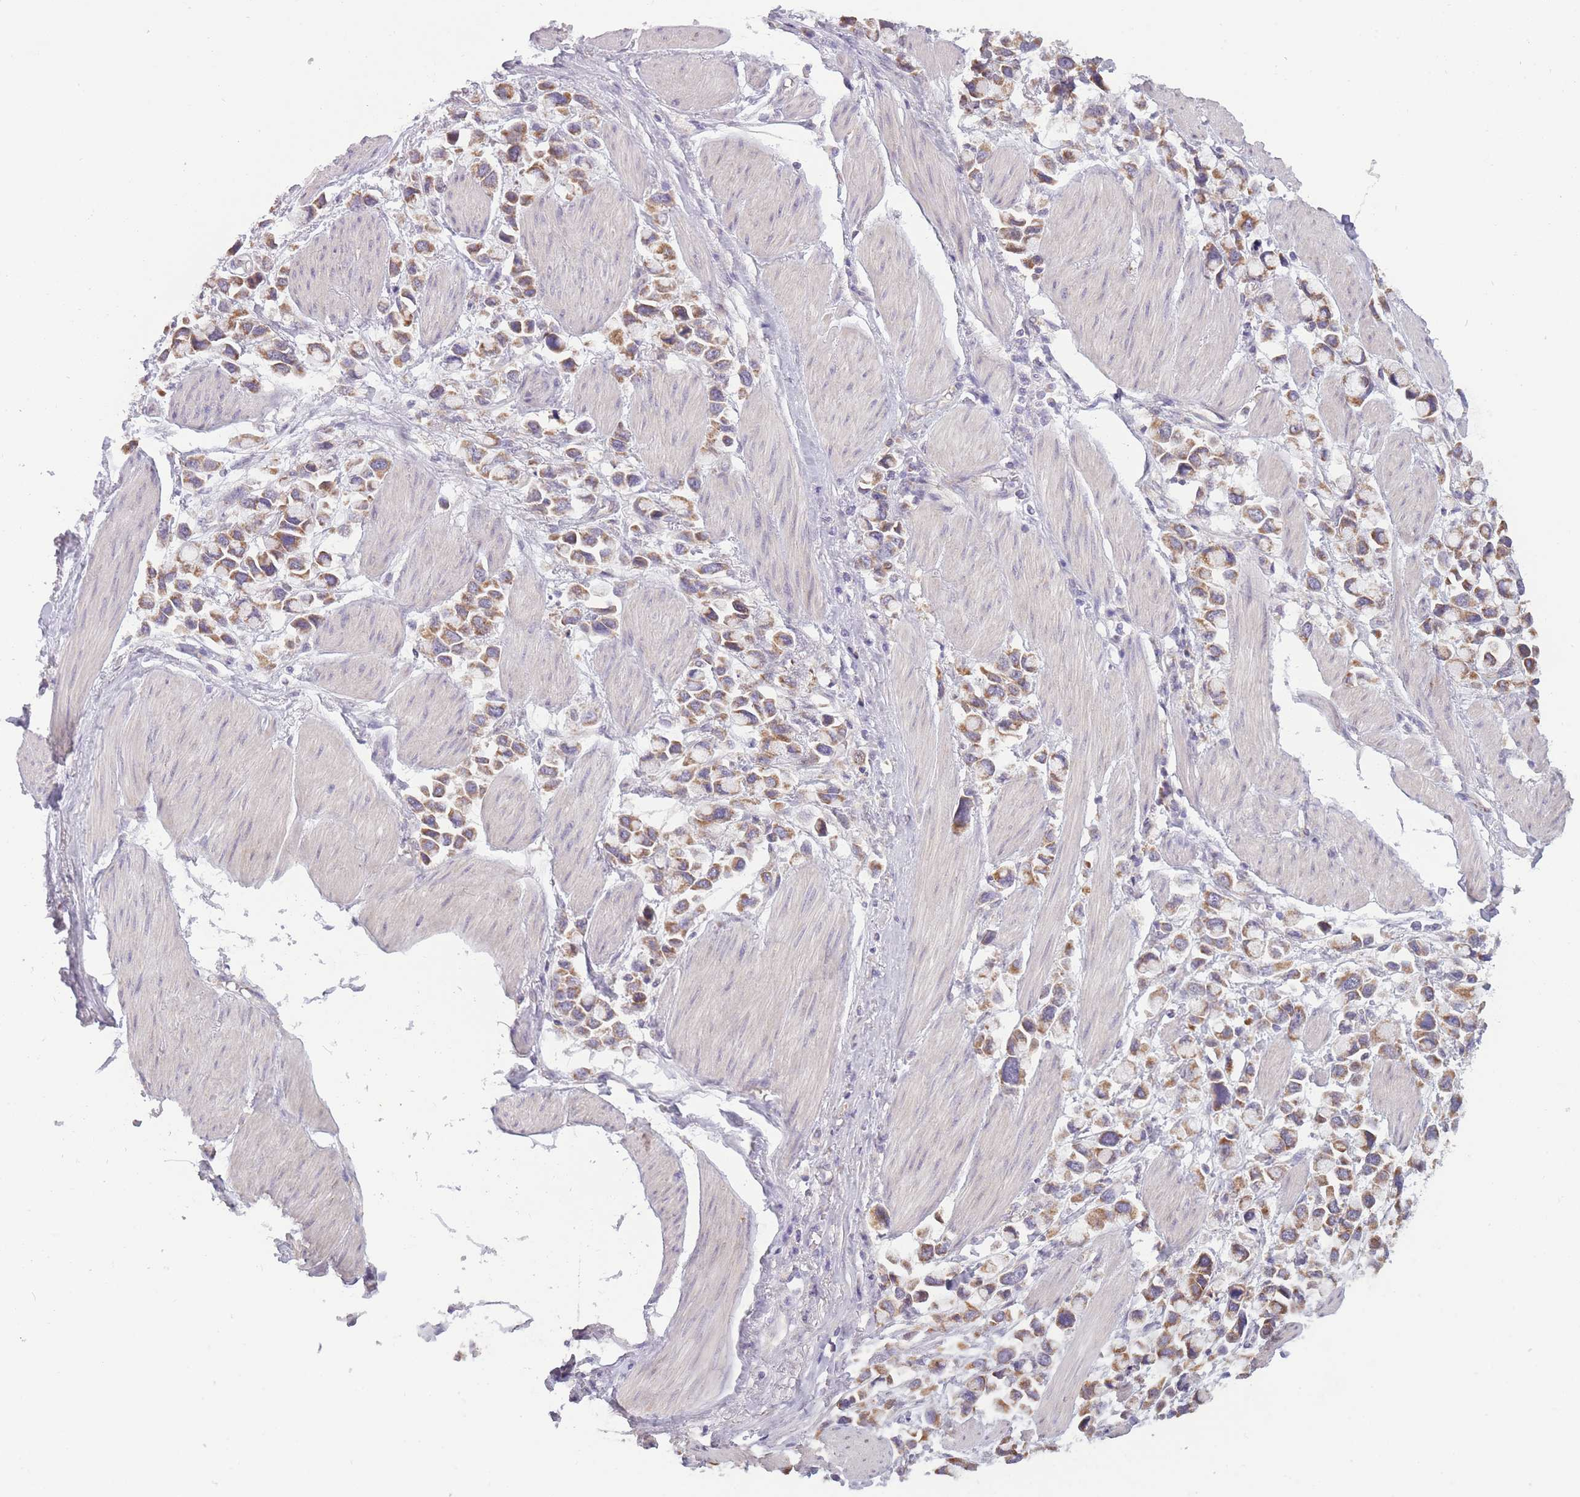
{"staining": {"intensity": "moderate", "quantity": ">75%", "location": "cytoplasmic/membranous"}, "tissue": "stomach cancer", "cell_type": "Tumor cells", "image_type": "cancer", "snomed": [{"axis": "morphology", "description": "Adenocarcinoma, NOS"}, {"axis": "topography", "description": "Stomach"}], "caption": "Tumor cells show moderate cytoplasmic/membranous staining in approximately >75% of cells in stomach cancer. The protein is shown in brown color, while the nuclei are stained blue.", "gene": "MRPS18C", "patient": {"sex": "female", "age": 81}}